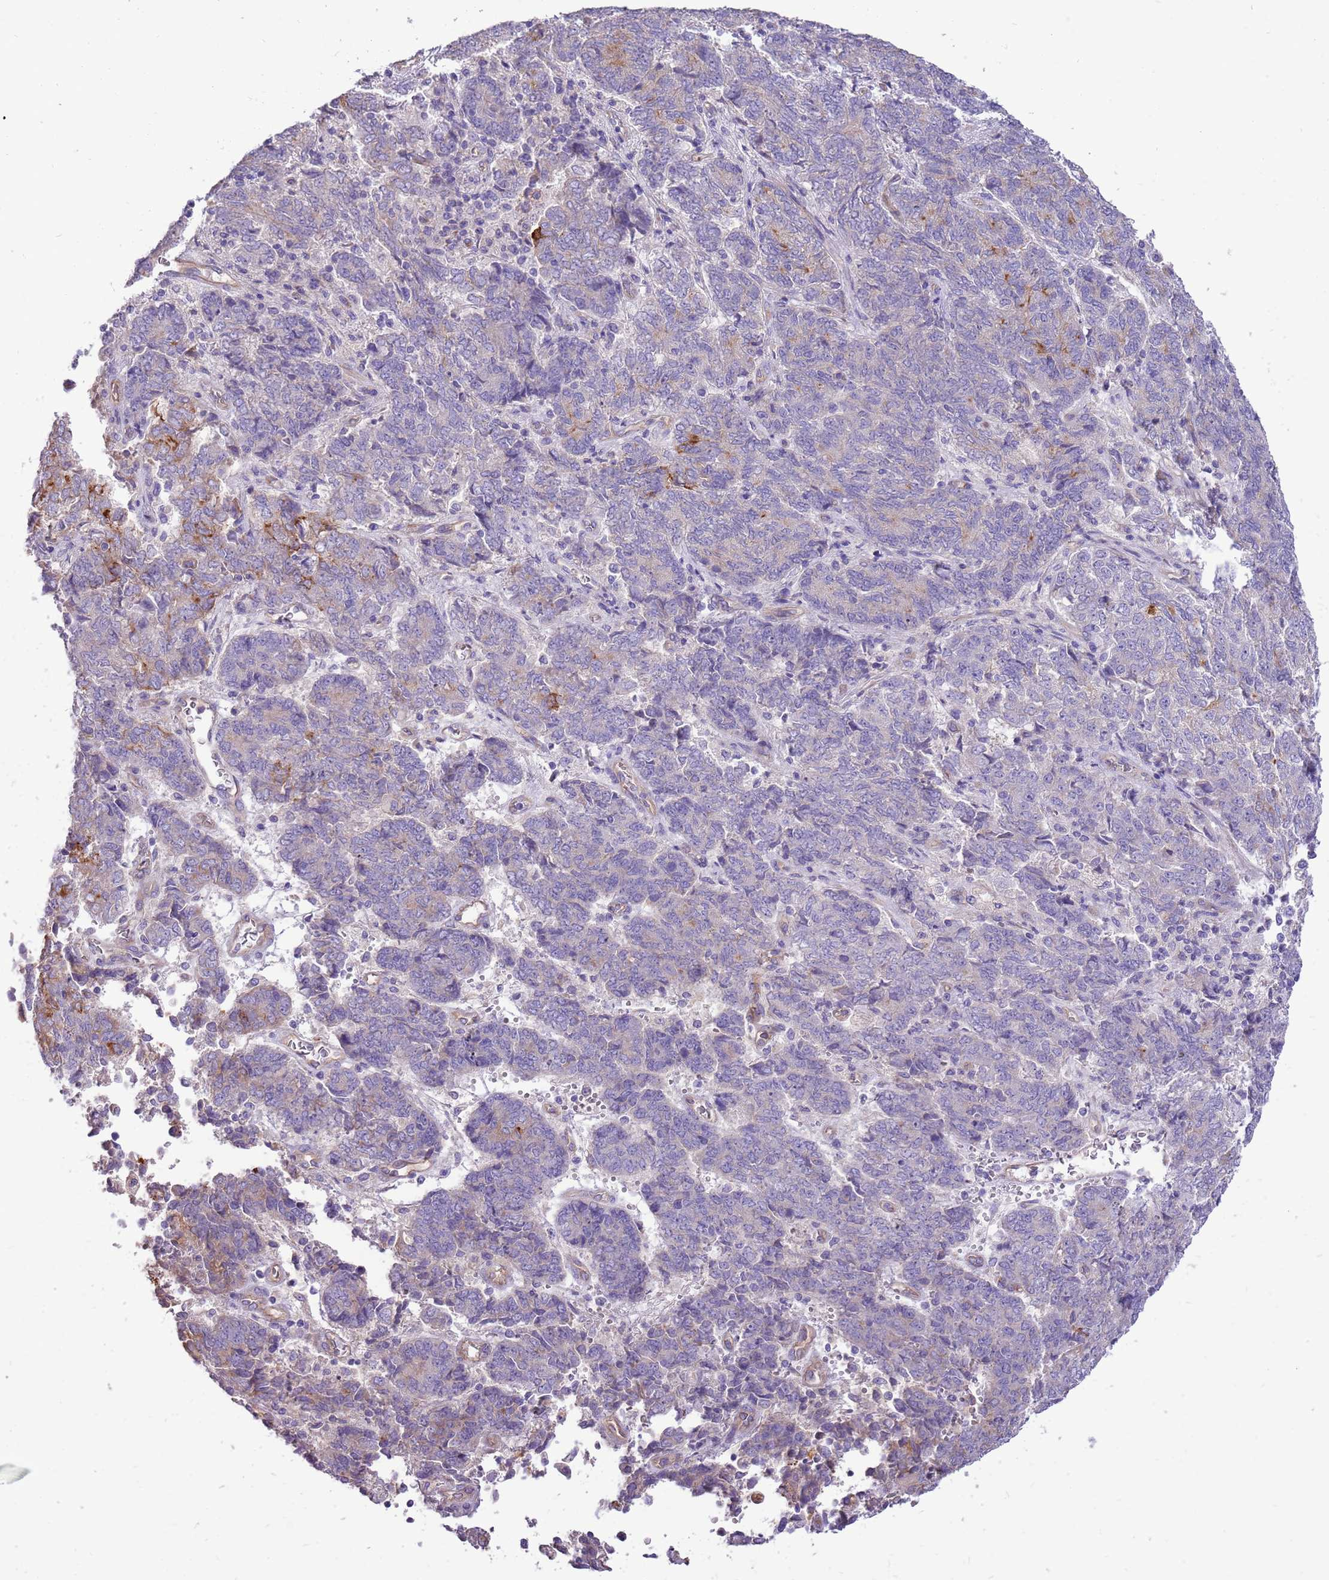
{"staining": {"intensity": "moderate", "quantity": "<25%", "location": "cytoplasmic/membranous"}, "tissue": "endometrial cancer", "cell_type": "Tumor cells", "image_type": "cancer", "snomed": [{"axis": "morphology", "description": "Adenocarcinoma, NOS"}, {"axis": "topography", "description": "Endometrium"}], "caption": "This is a micrograph of IHC staining of adenocarcinoma (endometrial), which shows moderate positivity in the cytoplasmic/membranous of tumor cells.", "gene": "NTN4", "patient": {"sex": "female", "age": 80}}